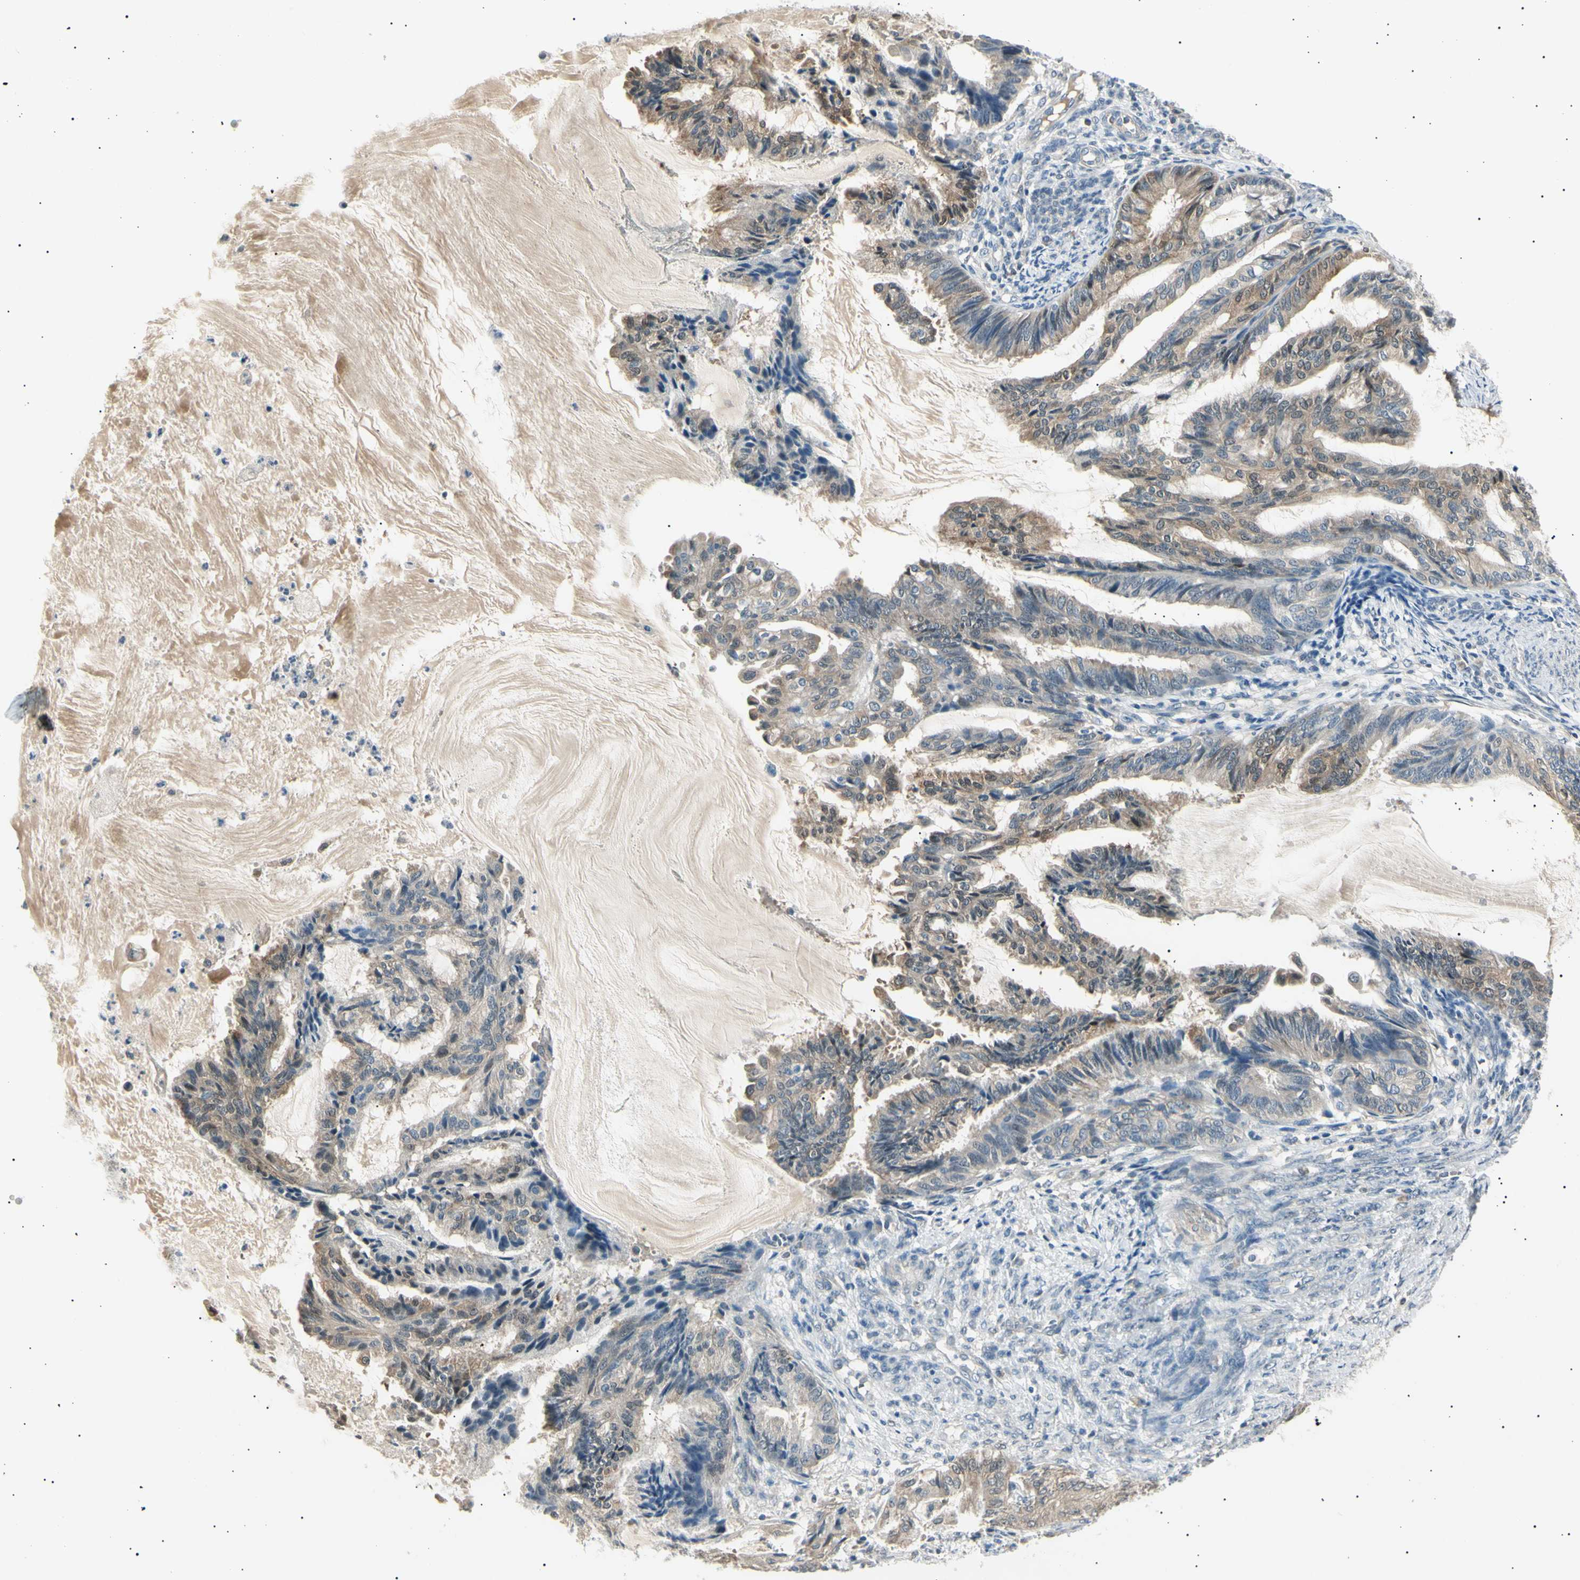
{"staining": {"intensity": "moderate", "quantity": ">75%", "location": "cytoplasmic/membranous"}, "tissue": "endometrial cancer", "cell_type": "Tumor cells", "image_type": "cancer", "snomed": [{"axis": "morphology", "description": "Adenocarcinoma, NOS"}, {"axis": "topography", "description": "Endometrium"}], "caption": "Moderate cytoplasmic/membranous positivity is identified in about >75% of tumor cells in endometrial cancer (adenocarcinoma).", "gene": "LHPP", "patient": {"sex": "female", "age": 86}}